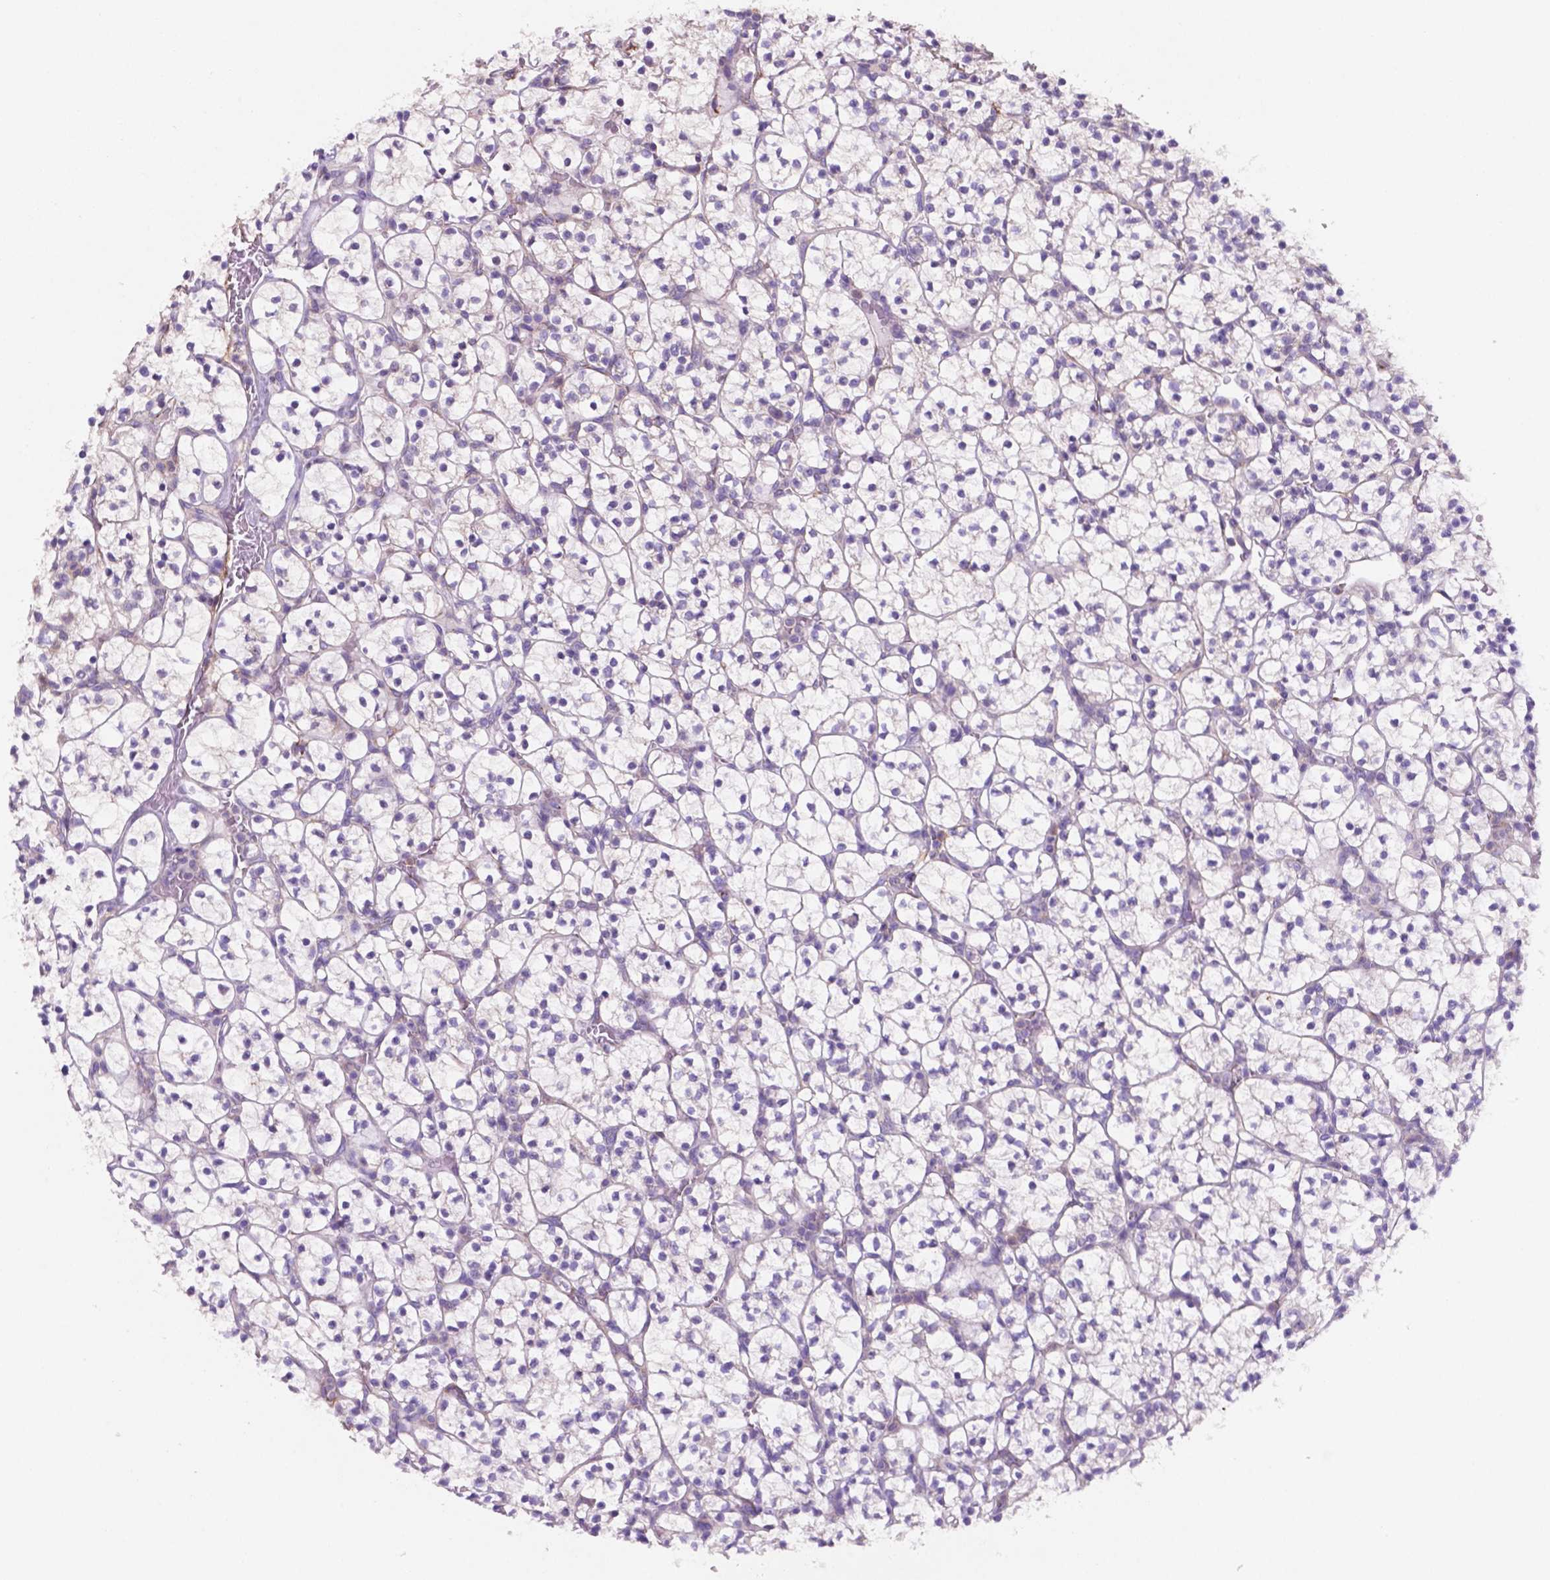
{"staining": {"intensity": "negative", "quantity": "none", "location": "none"}, "tissue": "renal cancer", "cell_type": "Tumor cells", "image_type": "cancer", "snomed": [{"axis": "morphology", "description": "Adenocarcinoma, NOS"}, {"axis": "topography", "description": "Kidney"}], "caption": "An image of adenocarcinoma (renal) stained for a protein displays no brown staining in tumor cells.", "gene": "MKRN2OS", "patient": {"sex": "female", "age": 89}}